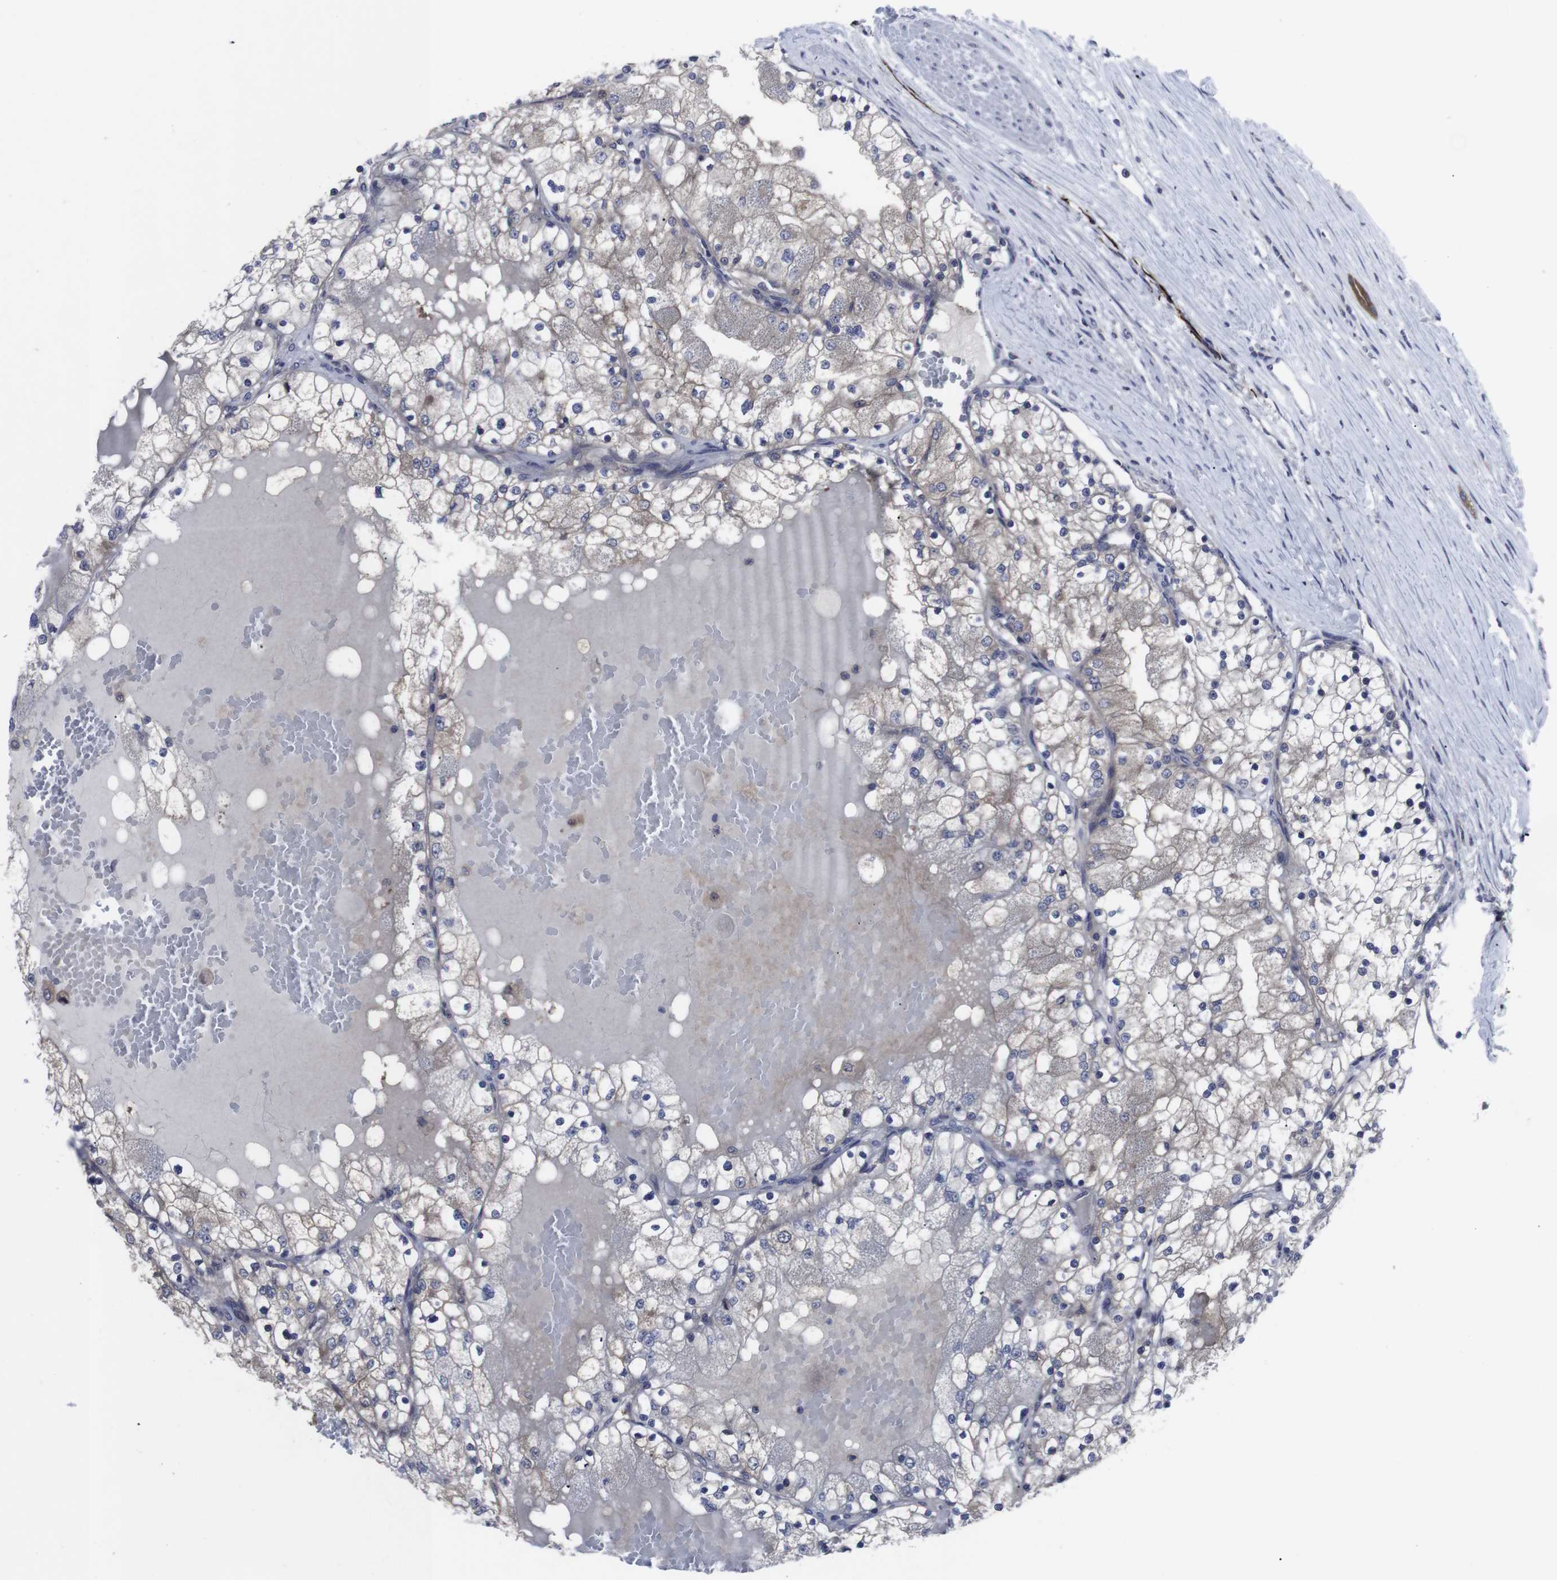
{"staining": {"intensity": "weak", "quantity": "<25%", "location": "cytoplasmic/membranous"}, "tissue": "renal cancer", "cell_type": "Tumor cells", "image_type": "cancer", "snomed": [{"axis": "morphology", "description": "Adenocarcinoma, NOS"}, {"axis": "topography", "description": "Kidney"}], "caption": "IHC image of human renal cancer (adenocarcinoma) stained for a protein (brown), which displays no positivity in tumor cells.", "gene": "HPRT1", "patient": {"sex": "male", "age": 68}}